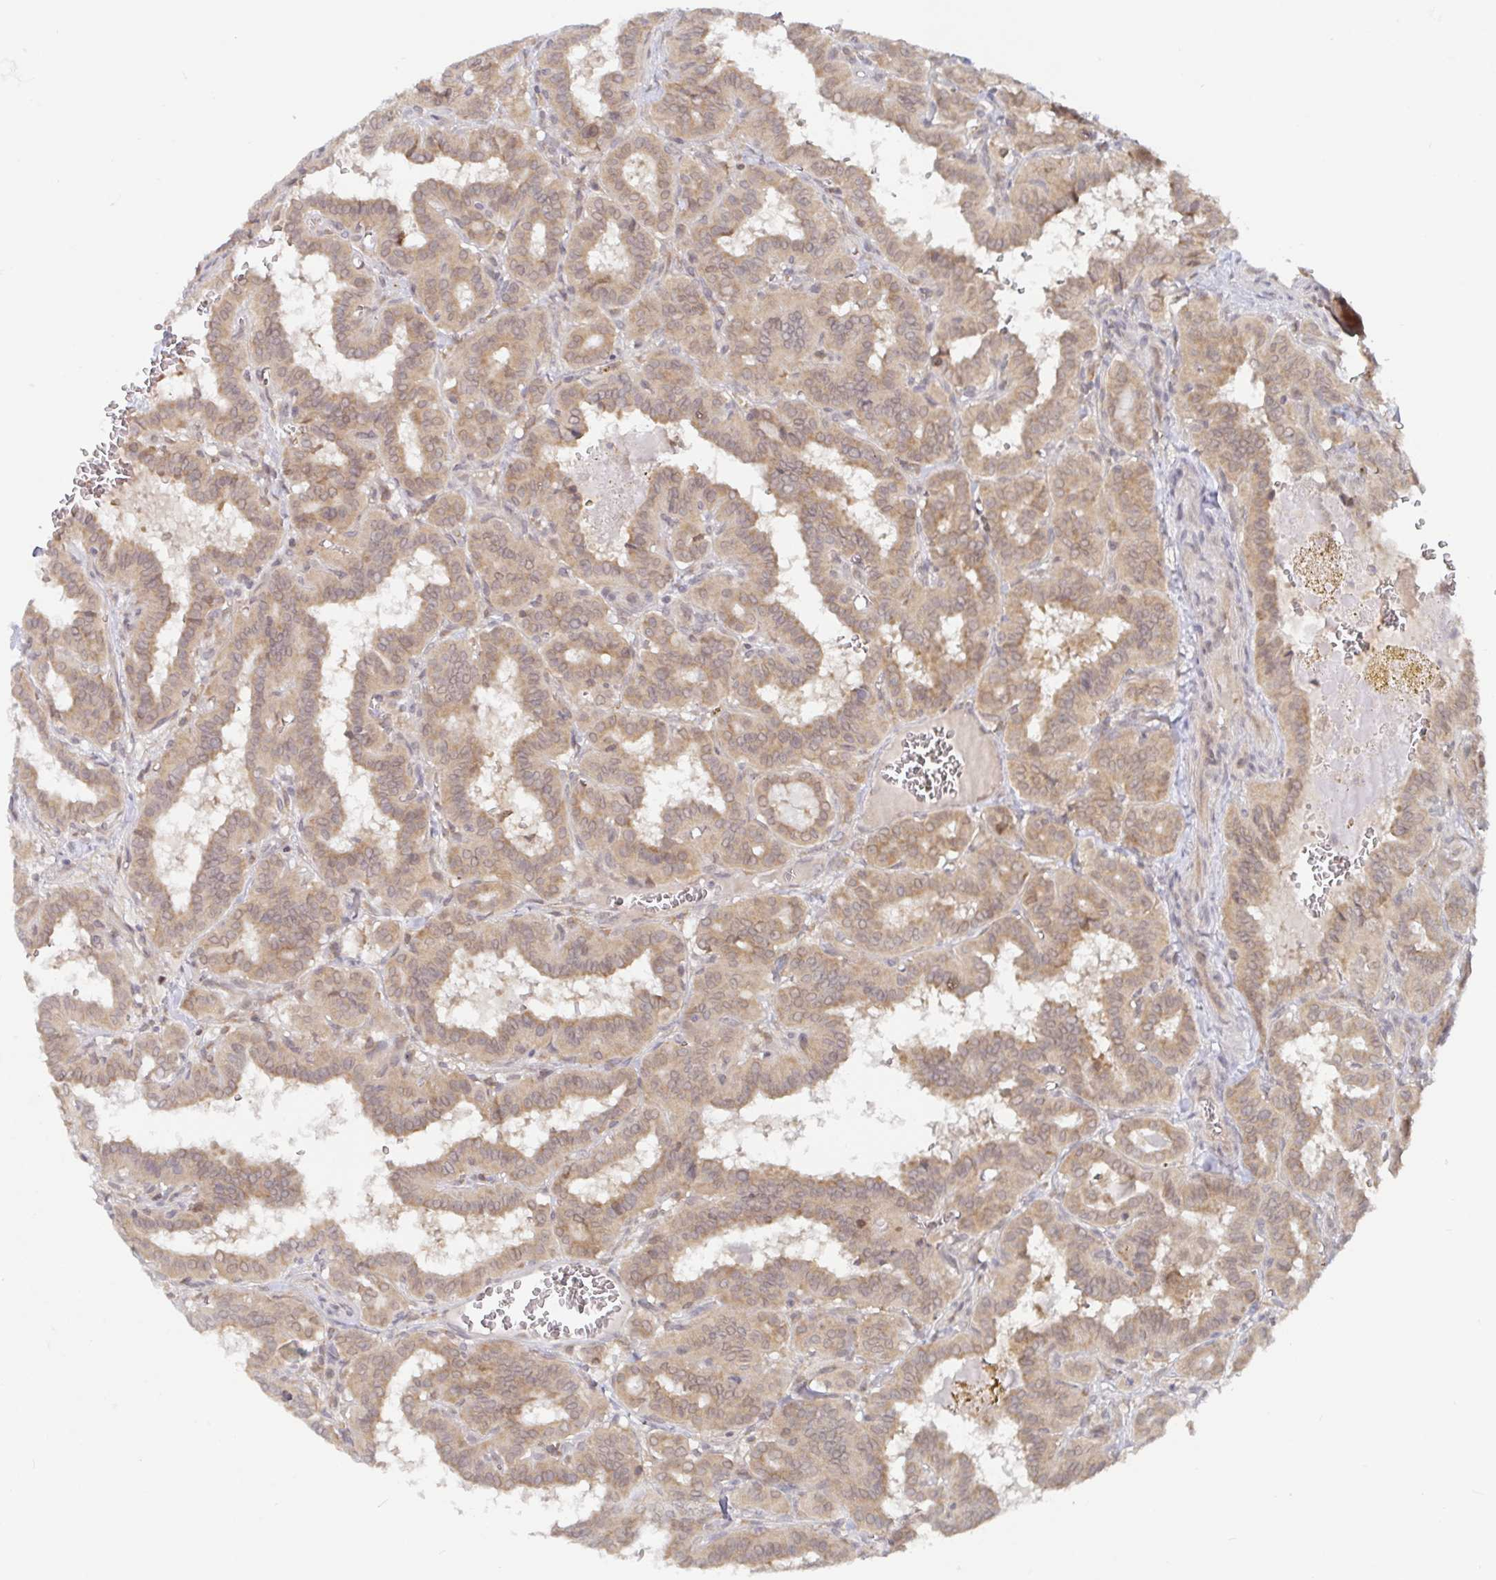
{"staining": {"intensity": "weak", "quantity": ">75%", "location": "cytoplasmic/membranous"}, "tissue": "thyroid cancer", "cell_type": "Tumor cells", "image_type": "cancer", "snomed": [{"axis": "morphology", "description": "Papillary adenocarcinoma, NOS"}, {"axis": "topography", "description": "Thyroid gland"}], "caption": "Thyroid papillary adenocarcinoma stained with IHC shows weak cytoplasmic/membranous expression in about >75% of tumor cells. (Brightfield microscopy of DAB IHC at high magnification).", "gene": "ALG1", "patient": {"sex": "female", "age": 21}}